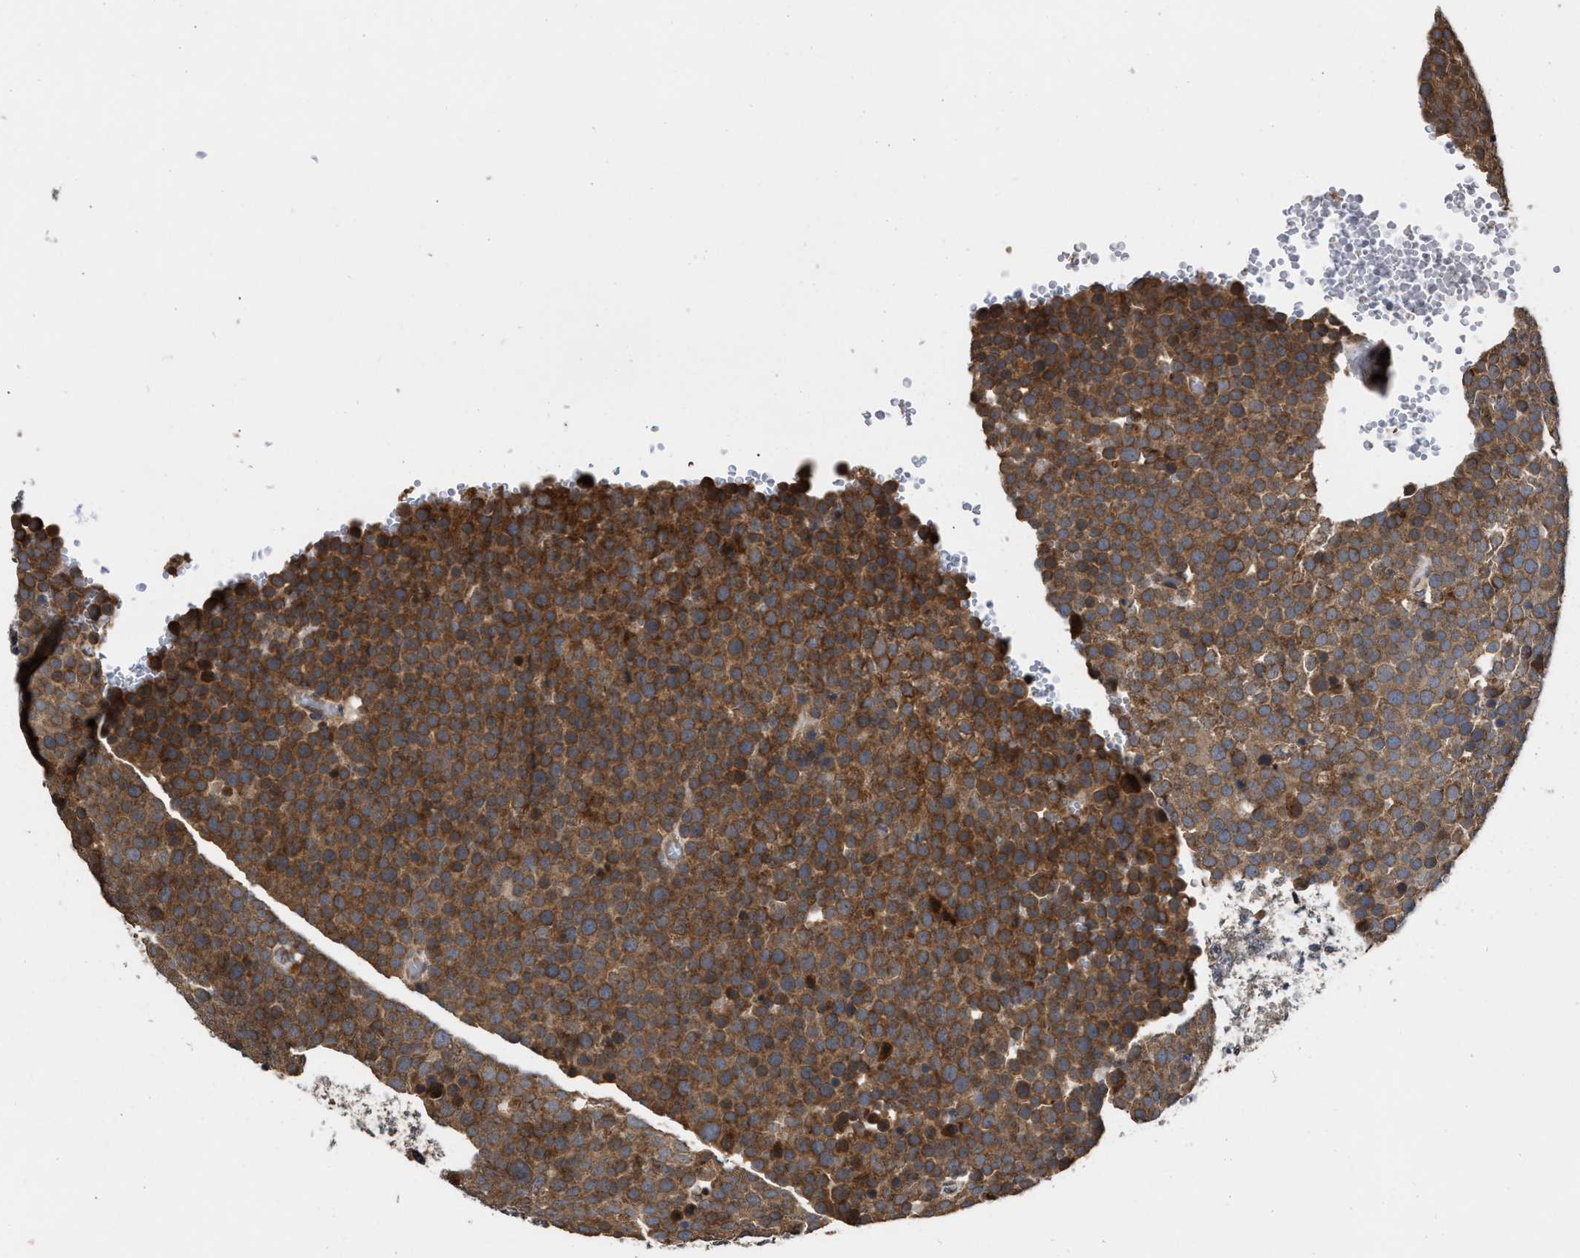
{"staining": {"intensity": "strong", "quantity": ">75%", "location": "cytoplasmic/membranous"}, "tissue": "testis cancer", "cell_type": "Tumor cells", "image_type": "cancer", "snomed": [{"axis": "morphology", "description": "Seminoma, NOS"}, {"axis": "topography", "description": "Testis"}], "caption": "Protein expression analysis of testis seminoma exhibits strong cytoplasmic/membranous expression in about >75% of tumor cells. (DAB (3,3'-diaminobenzidine) IHC with brightfield microscopy, high magnification).", "gene": "SAR1A", "patient": {"sex": "male", "age": 71}}